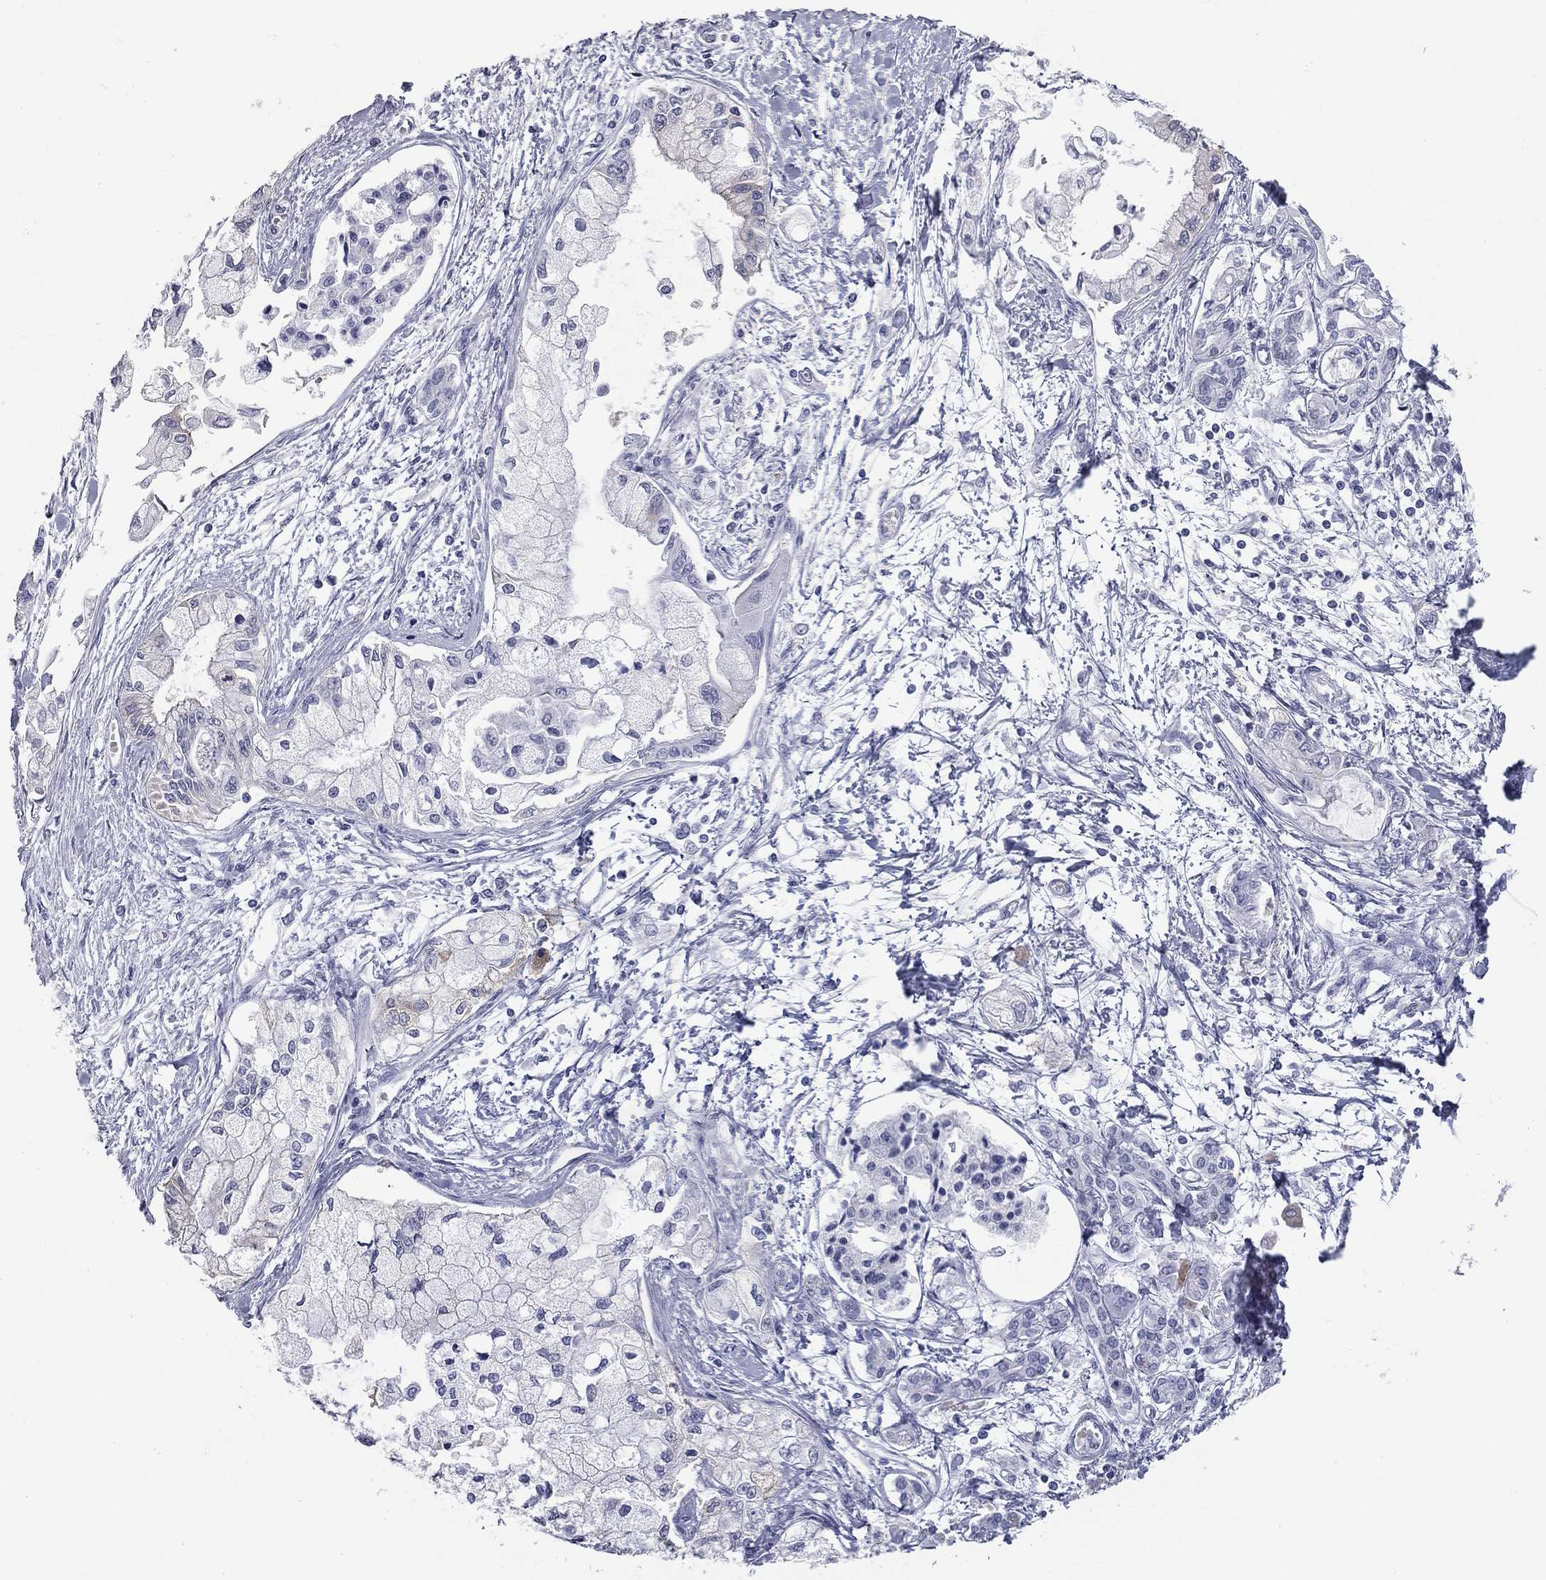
{"staining": {"intensity": "negative", "quantity": "none", "location": "none"}, "tissue": "pancreatic cancer", "cell_type": "Tumor cells", "image_type": "cancer", "snomed": [{"axis": "morphology", "description": "Adenocarcinoma, NOS"}, {"axis": "topography", "description": "Pancreas"}], "caption": "Human pancreatic cancer stained for a protein using immunohistochemistry (IHC) reveals no positivity in tumor cells.", "gene": "AK8", "patient": {"sex": "male", "age": 54}}